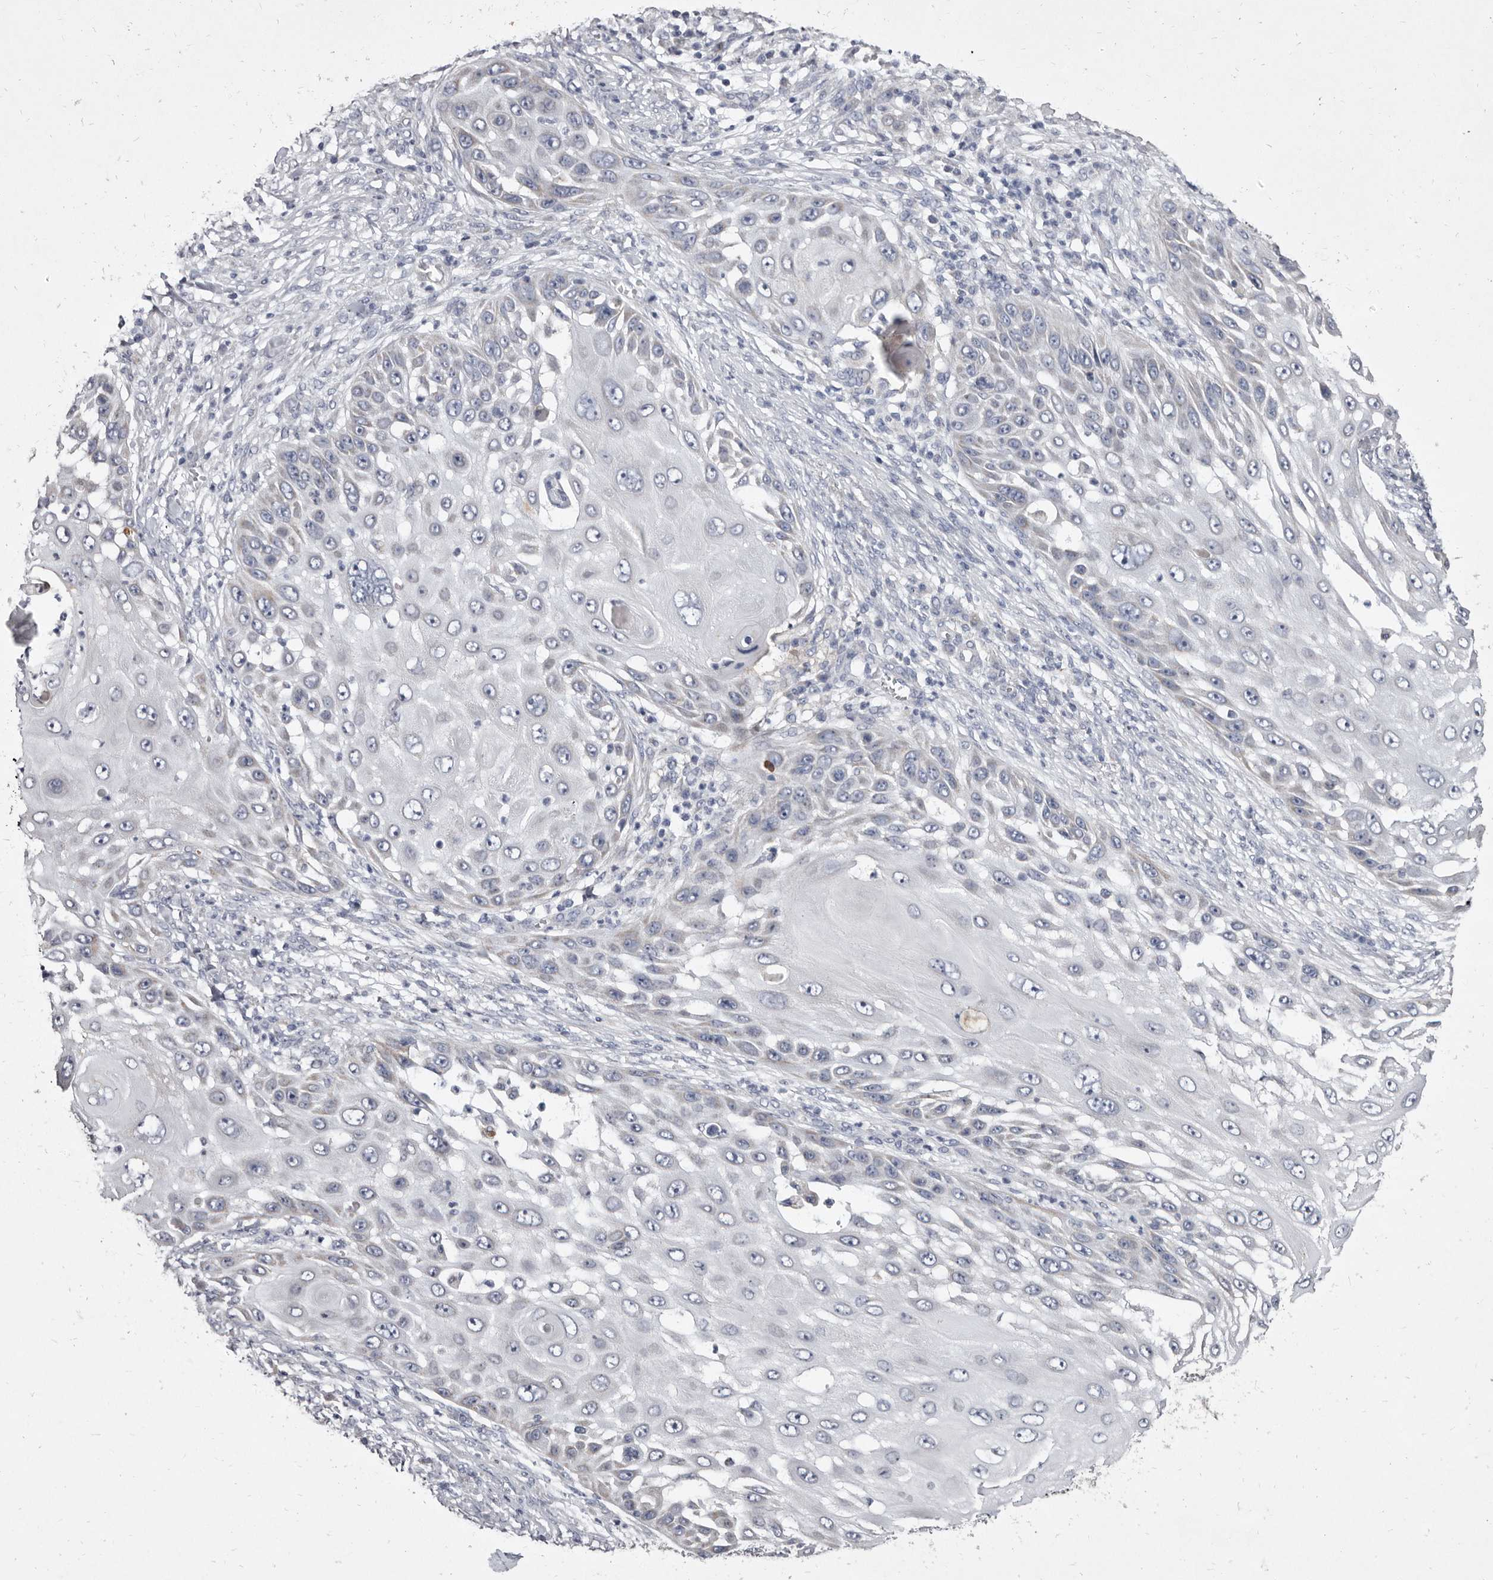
{"staining": {"intensity": "weak", "quantity": "<25%", "location": "cytoplasmic/membranous"}, "tissue": "skin cancer", "cell_type": "Tumor cells", "image_type": "cancer", "snomed": [{"axis": "morphology", "description": "Squamous cell carcinoma, NOS"}, {"axis": "topography", "description": "Skin"}], "caption": "IHC image of neoplastic tissue: skin cancer (squamous cell carcinoma) stained with DAB shows no significant protein expression in tumor cells.", "gene": "CYP2E1", "patient": {"sex": "female", "age": 44}}